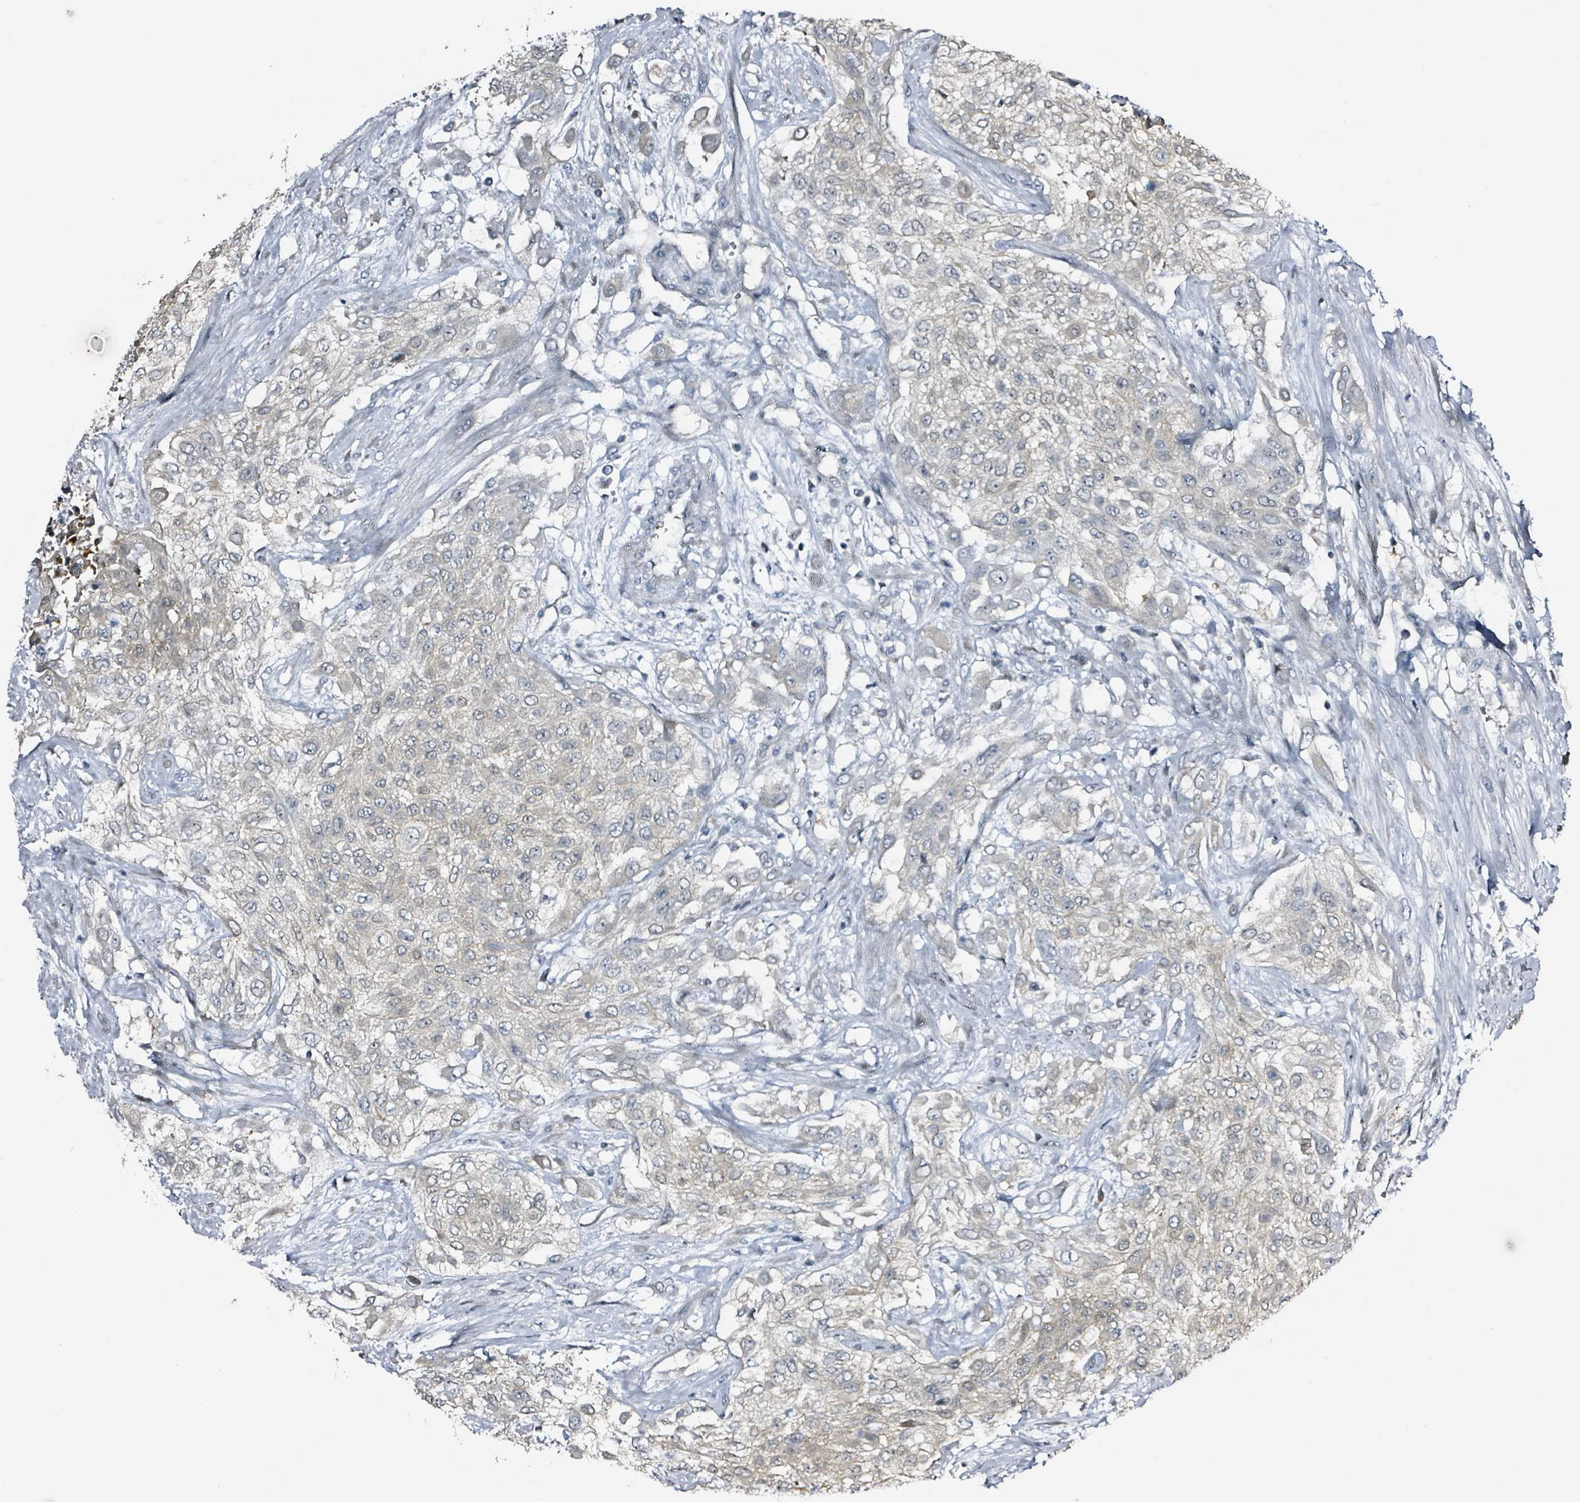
{"staining": {"intensity": "negative", "quantity": "none", "location": "none"}, "tissue": "urothelial cancer", "cell_type": "Tumor cells", "image_type": "cancer", "snomed": [{"axis": "morphology", "description": "Urothelial carcinoma, High grade"}, {"axis": "topography", "description": "Urinary bladder"}], "caption": "Photomicrograph shows no significant protein positivity in tumor cells of high-grade urothelial carcinoma.", "gene": "B3GAT3", "patient": {"sex": "male", "age": 67}}